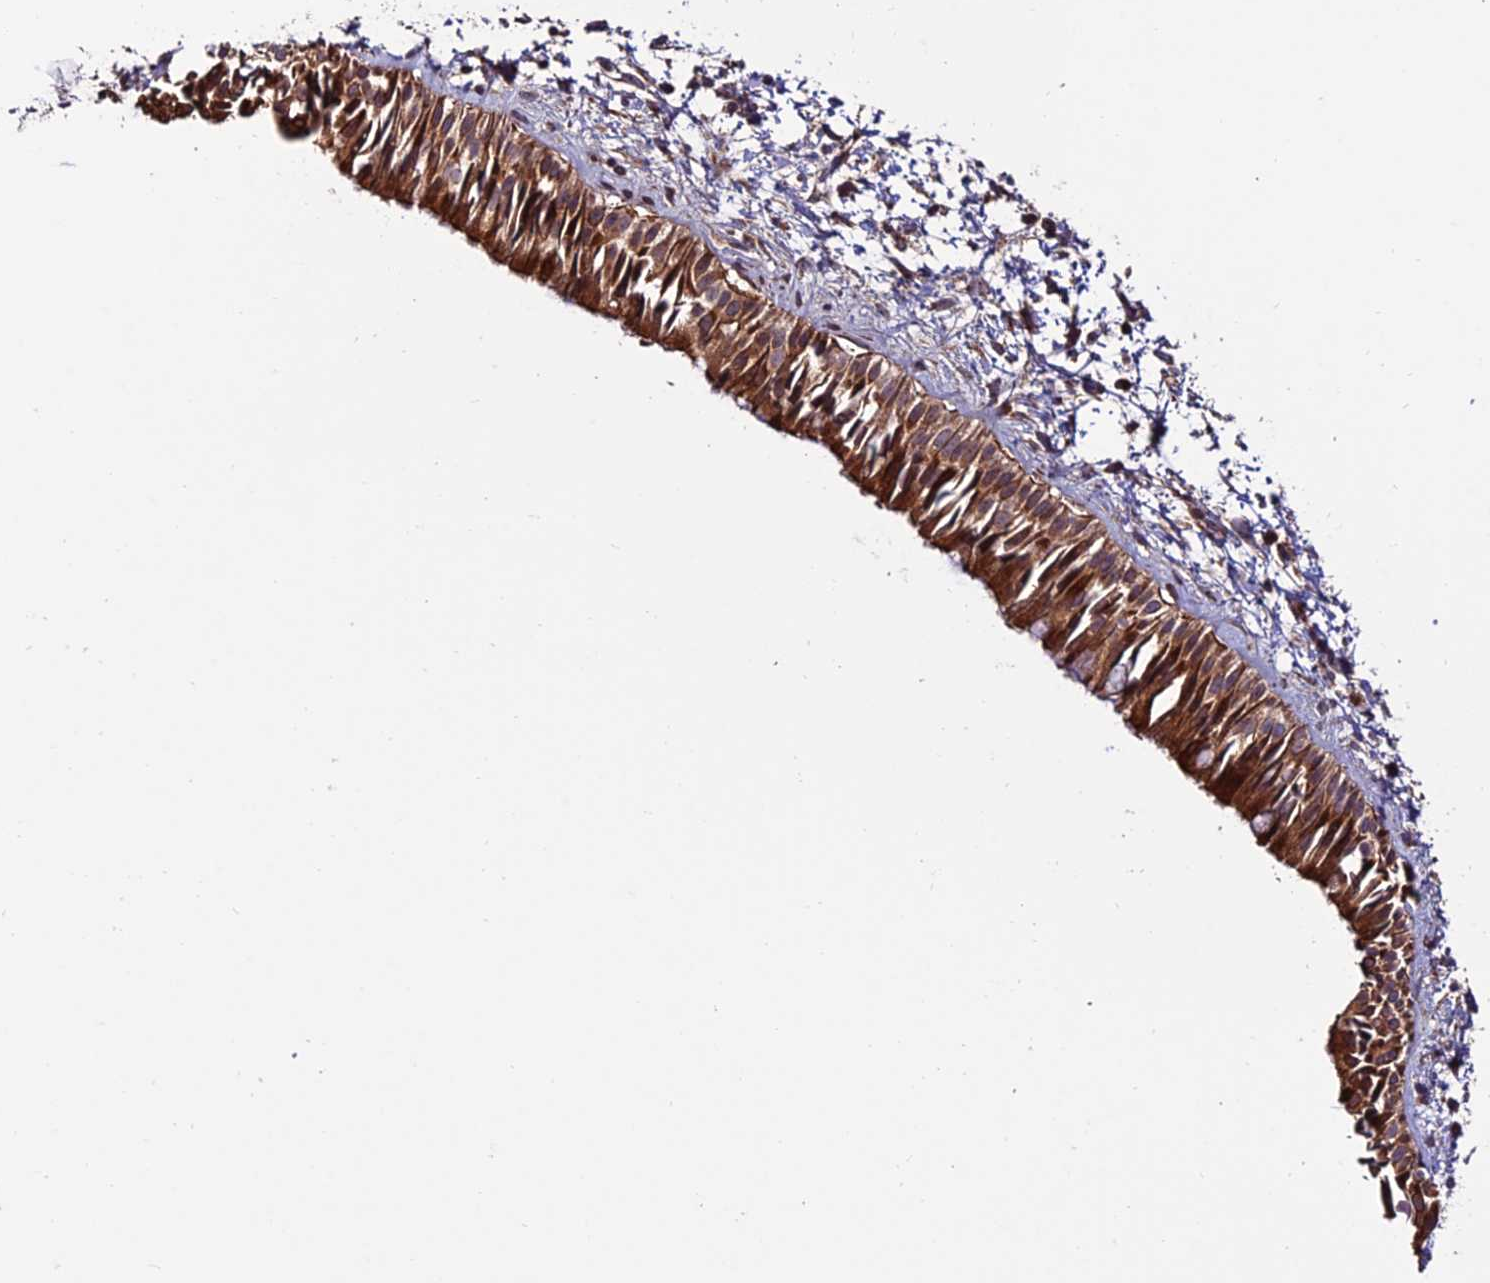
{"staining": {"intensity": "strong", "quantity": ">75%", "location": "cytoplasmic/membranous"}, "tissue": "nasopharynx", "cell_type": "Respiratory epithelial cells", "image_type": "normal", "snomed": [{"axis": "morphology", "description": "Normal tissue, NOS"}, {"axis": "topography", "description": "Nasopharynx"}], "caption": "Immunohistochemistry (IHC) (DAB (3,3'-diaminobenzidine)) staining of normal human nasopharynx shows strong cytoplasmic/membranous protein expression in about >75% of respiratory epithelial cells.", "gene": "TNIP3", "patient": {"sex": "male", "age": 22}}